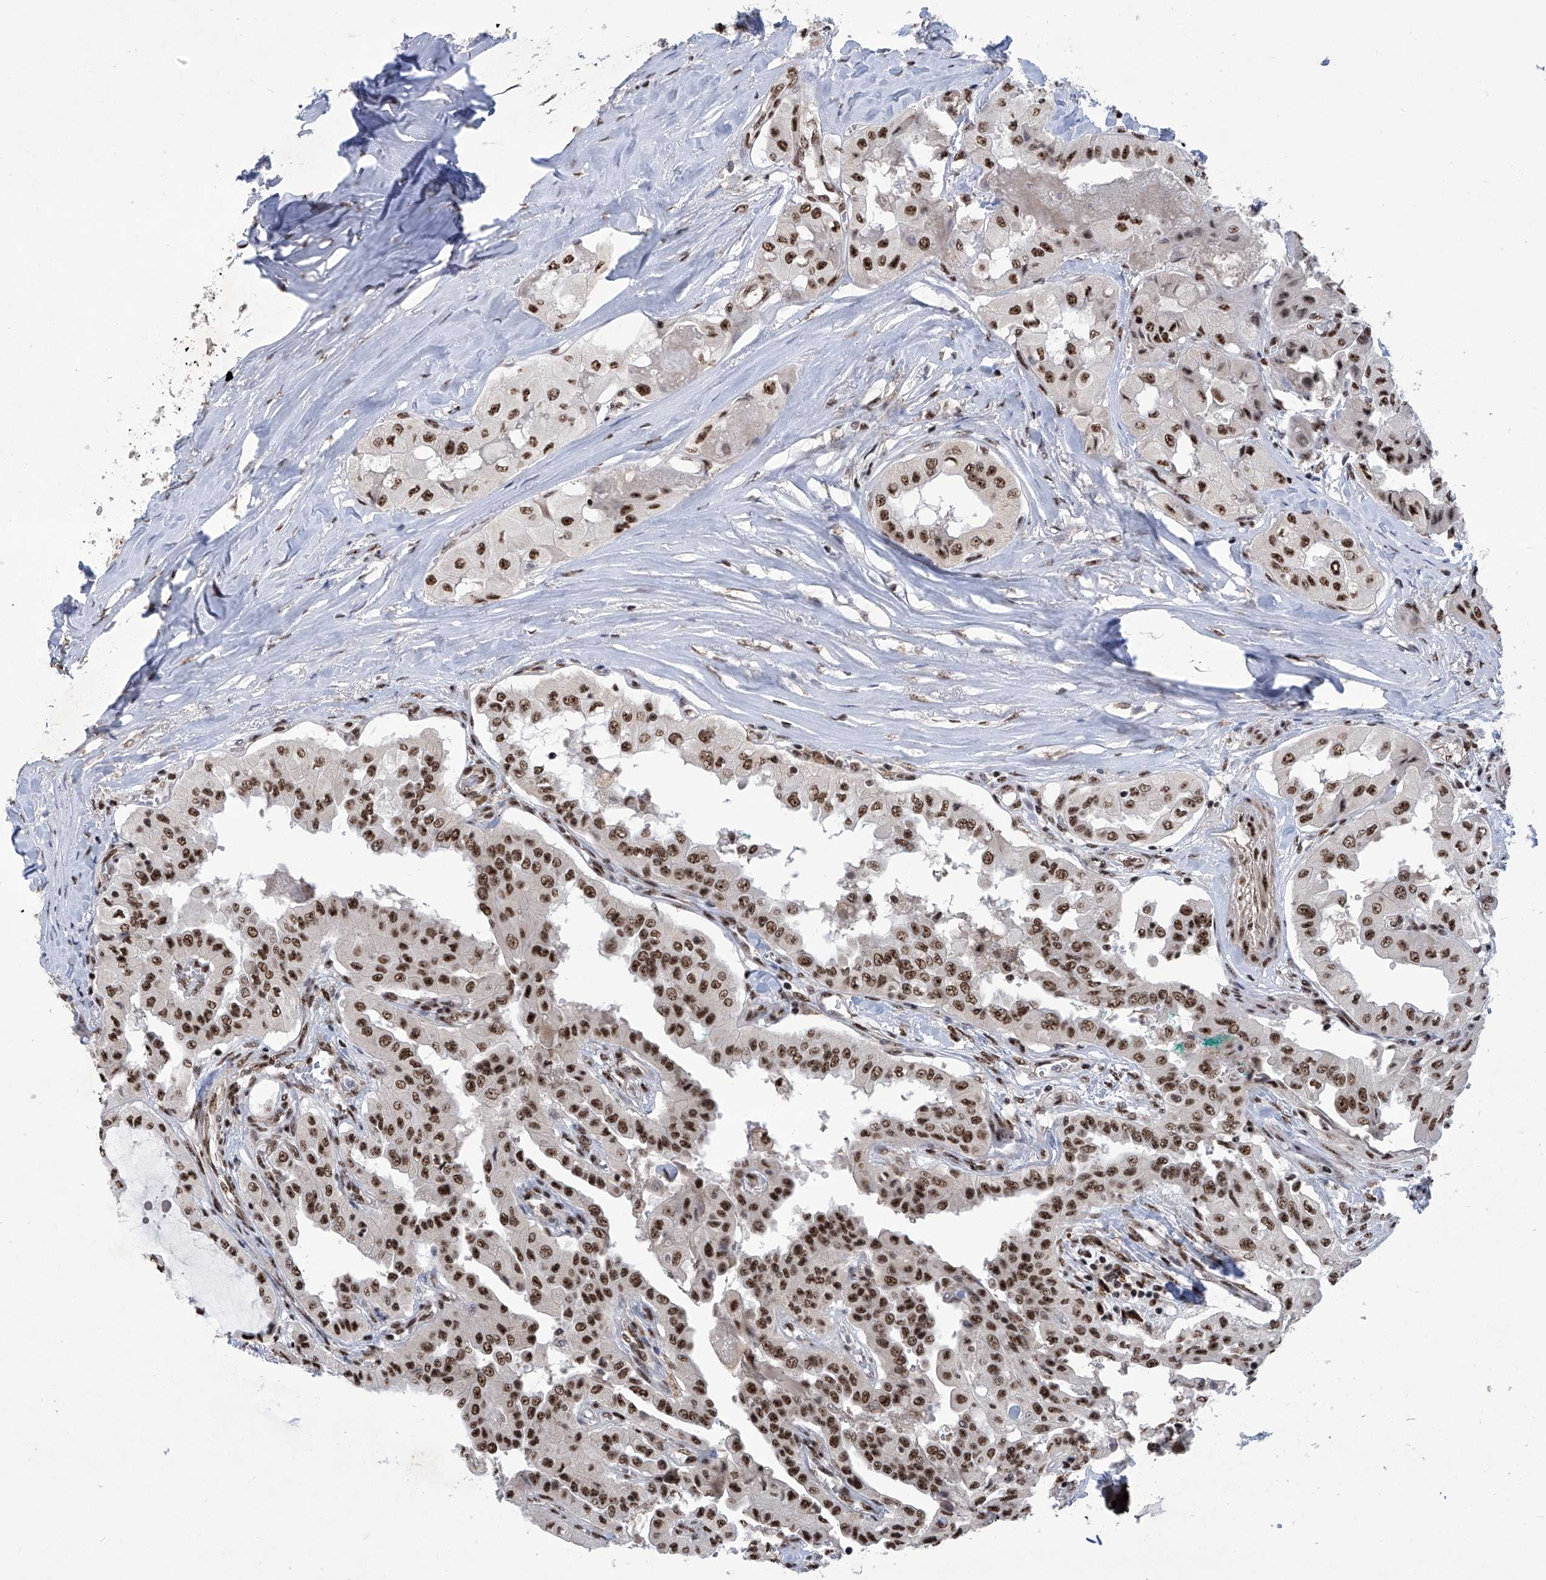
{"staining": {"intensity": "strong", "quantity": ">75%", "location": "nuclear"}, "tissue": "thyroid cancer", "cell_type": "Tumor cells", "image_type": "cancer", "snomed": [{"axis": "morphology", "description": "Papillary adenocarcinoma, NOS"}, {"axis": "topography", "description": "Thyroid gland"}], "caption": "Approximately >75% of tumor cells in human thyroid cancer (papillary adenocarcinoma) display strong nuclear protein positivity as visualized by brown immunohistochemical staining.", "gene": "FBXL4", "patient": {"sex": "female", "age": 59}}